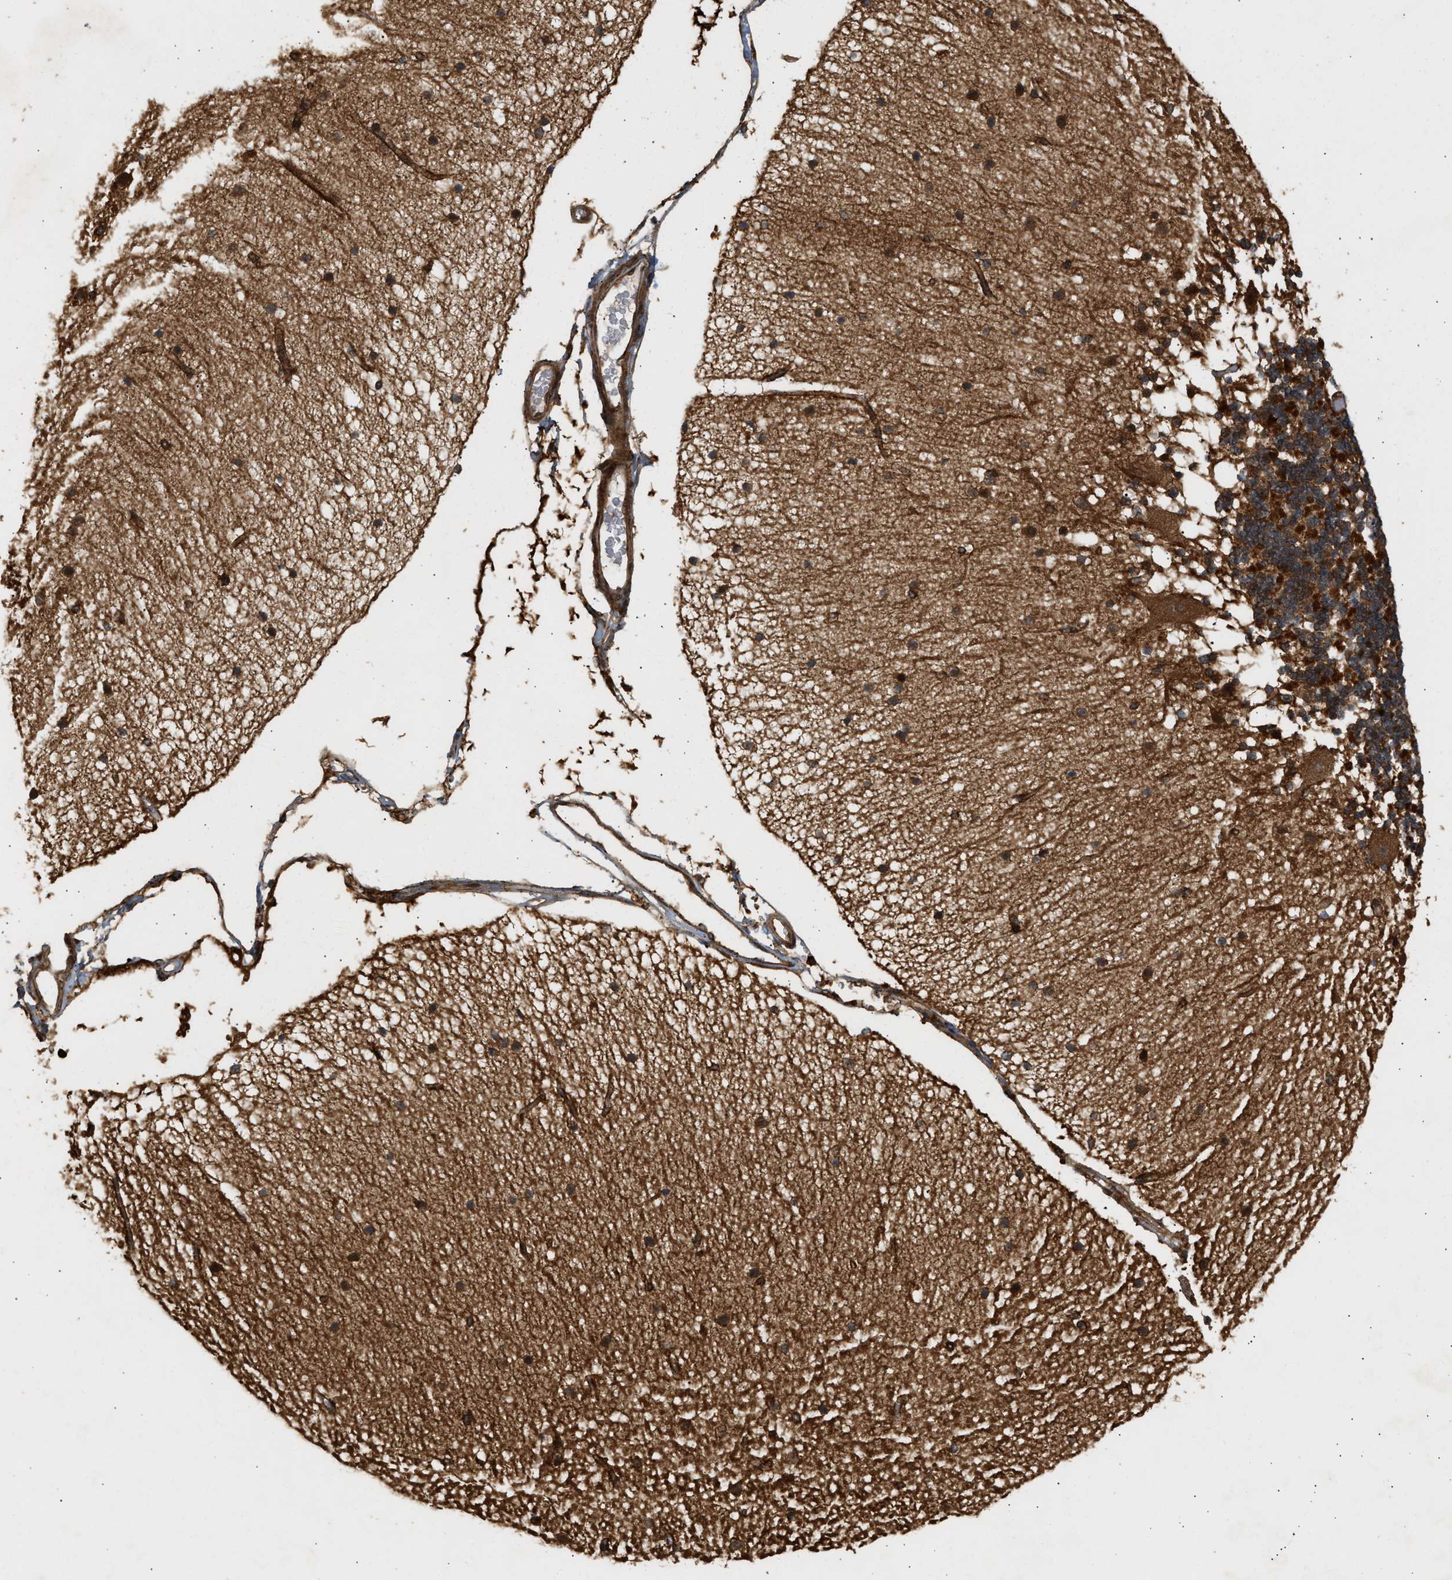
{"staining": {"intensity": "strong", "quantity": ">75%", "location": "cytoplasmic/membranous"}, "tissue": "cerebellum", "cell_type": "Cells in granular layer", "image_type": "normal", "snomed": [{"axis": "morphology", "description": "Normal tissue, NOS"}, {"axis": "topography", "description": "Cerebellum"}], "caption": "High-magnification brightfield microscopy of benign cerebellum stained with DAB (brown) and counterstained with hematoxylin (blue). cells in granular layer exhibit strong cytoplasmic/membranous positivity is present in approximately>75% of cells.", "gene": "ENSG00000282218", "patient": {"sex": "female", "age": 54}}